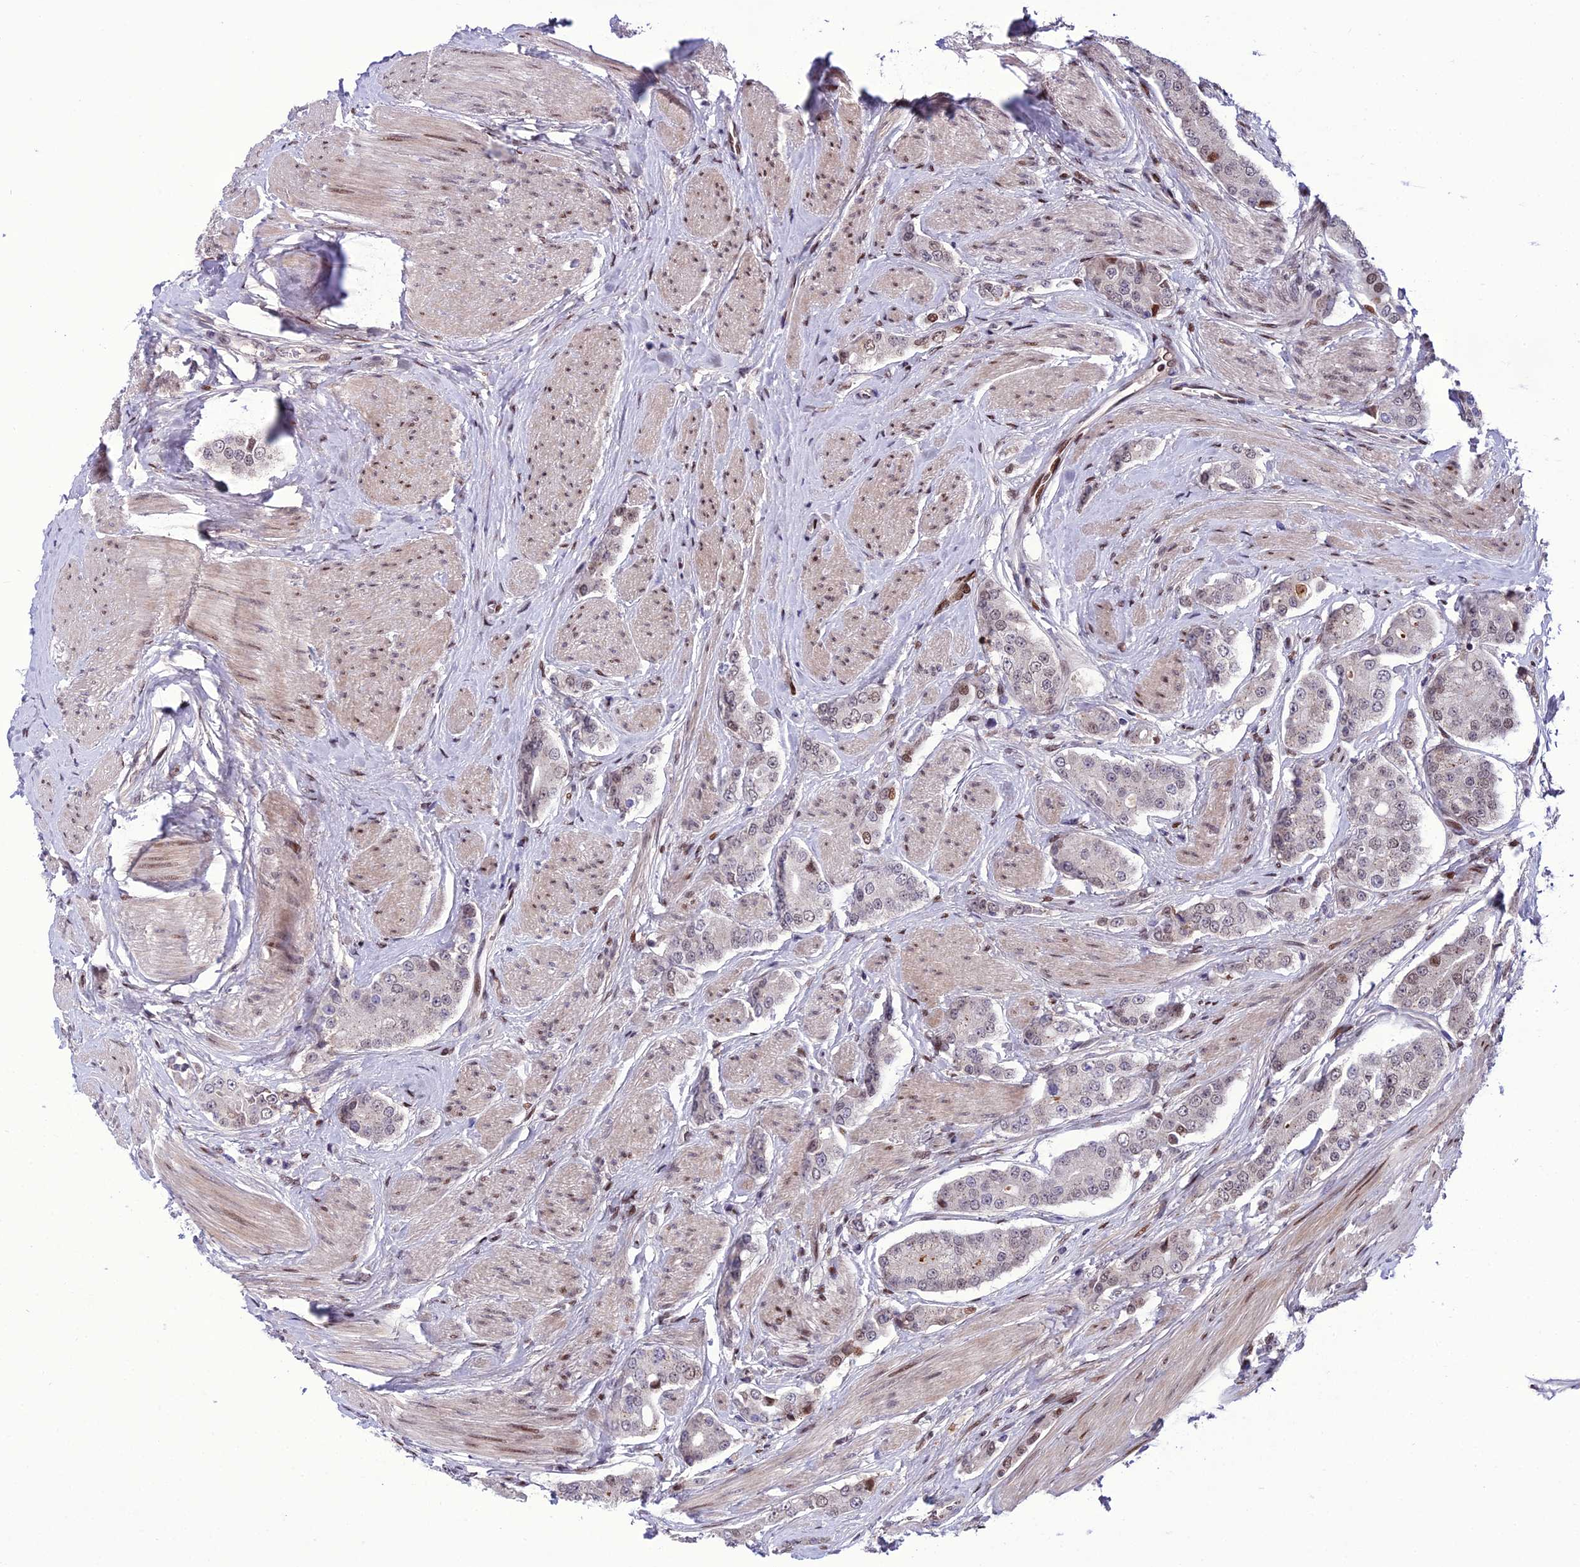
{"staining": {"intensity": "weak", "quantity": "<25%", "location": "nuclear"}, "tissue": "prostate cancer", "cell_type": "Tumor cells", "image_type": "cancer", "snomed": [{"axis": "morphology", "description": "Adenocarcinoma, High grade"}, {"axis": "topography", "description": "Prostate"}], "caption": "Immunohistochemistry micrograph of neoplastic tissue: human prostate cancer (high-grade adenocarcinoma) stained with DAB (3,3'-diaminobenzidine) reveals no significant protein expression in tumor cells.", "gene": "ZNF707", "patient": {"sex": "male", "age": 71}}